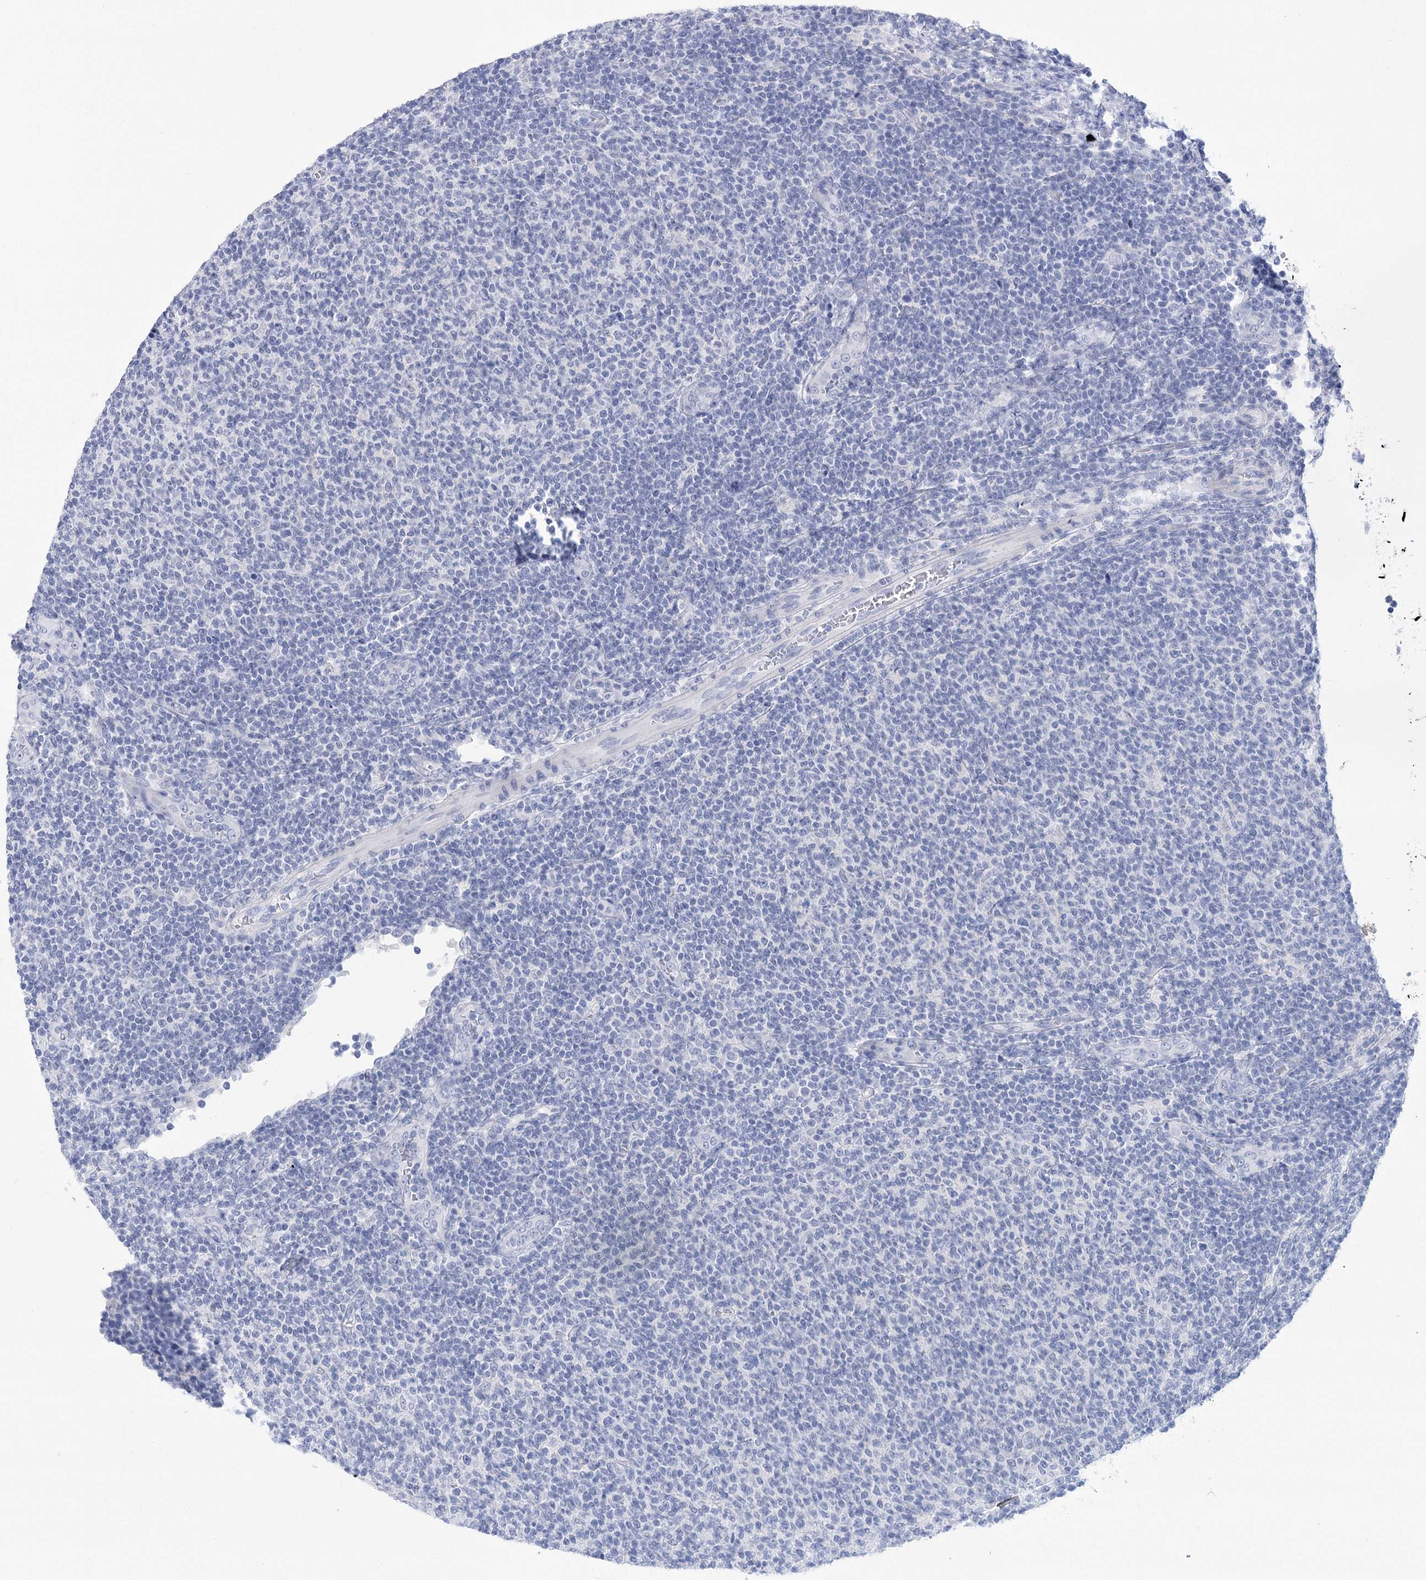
{"staining": {"intensity": "negative", "quantity": "none", "location": "none"}, "tissue": "lymphoma", "cell_type": "Tumor cells", "image_type": "cancer", "snomed": [{"axis": "morphology", "description": "Malignant lymphoma, non-Hodgkin's type, Low grade"}, {"axis": "topography", "description": "Lymph node"}], "caption": "Immunohistochemical staining of human low-grade malignant lymphoma, non-Hodgkin's type demonstrates no significant staining in tumor cells. The staining is performed using DAB brown chromogen with nuclei counter-stained in using hematoxylin.", "gene": "PBLD", "patient": {"sex": "male", "age": 66}}